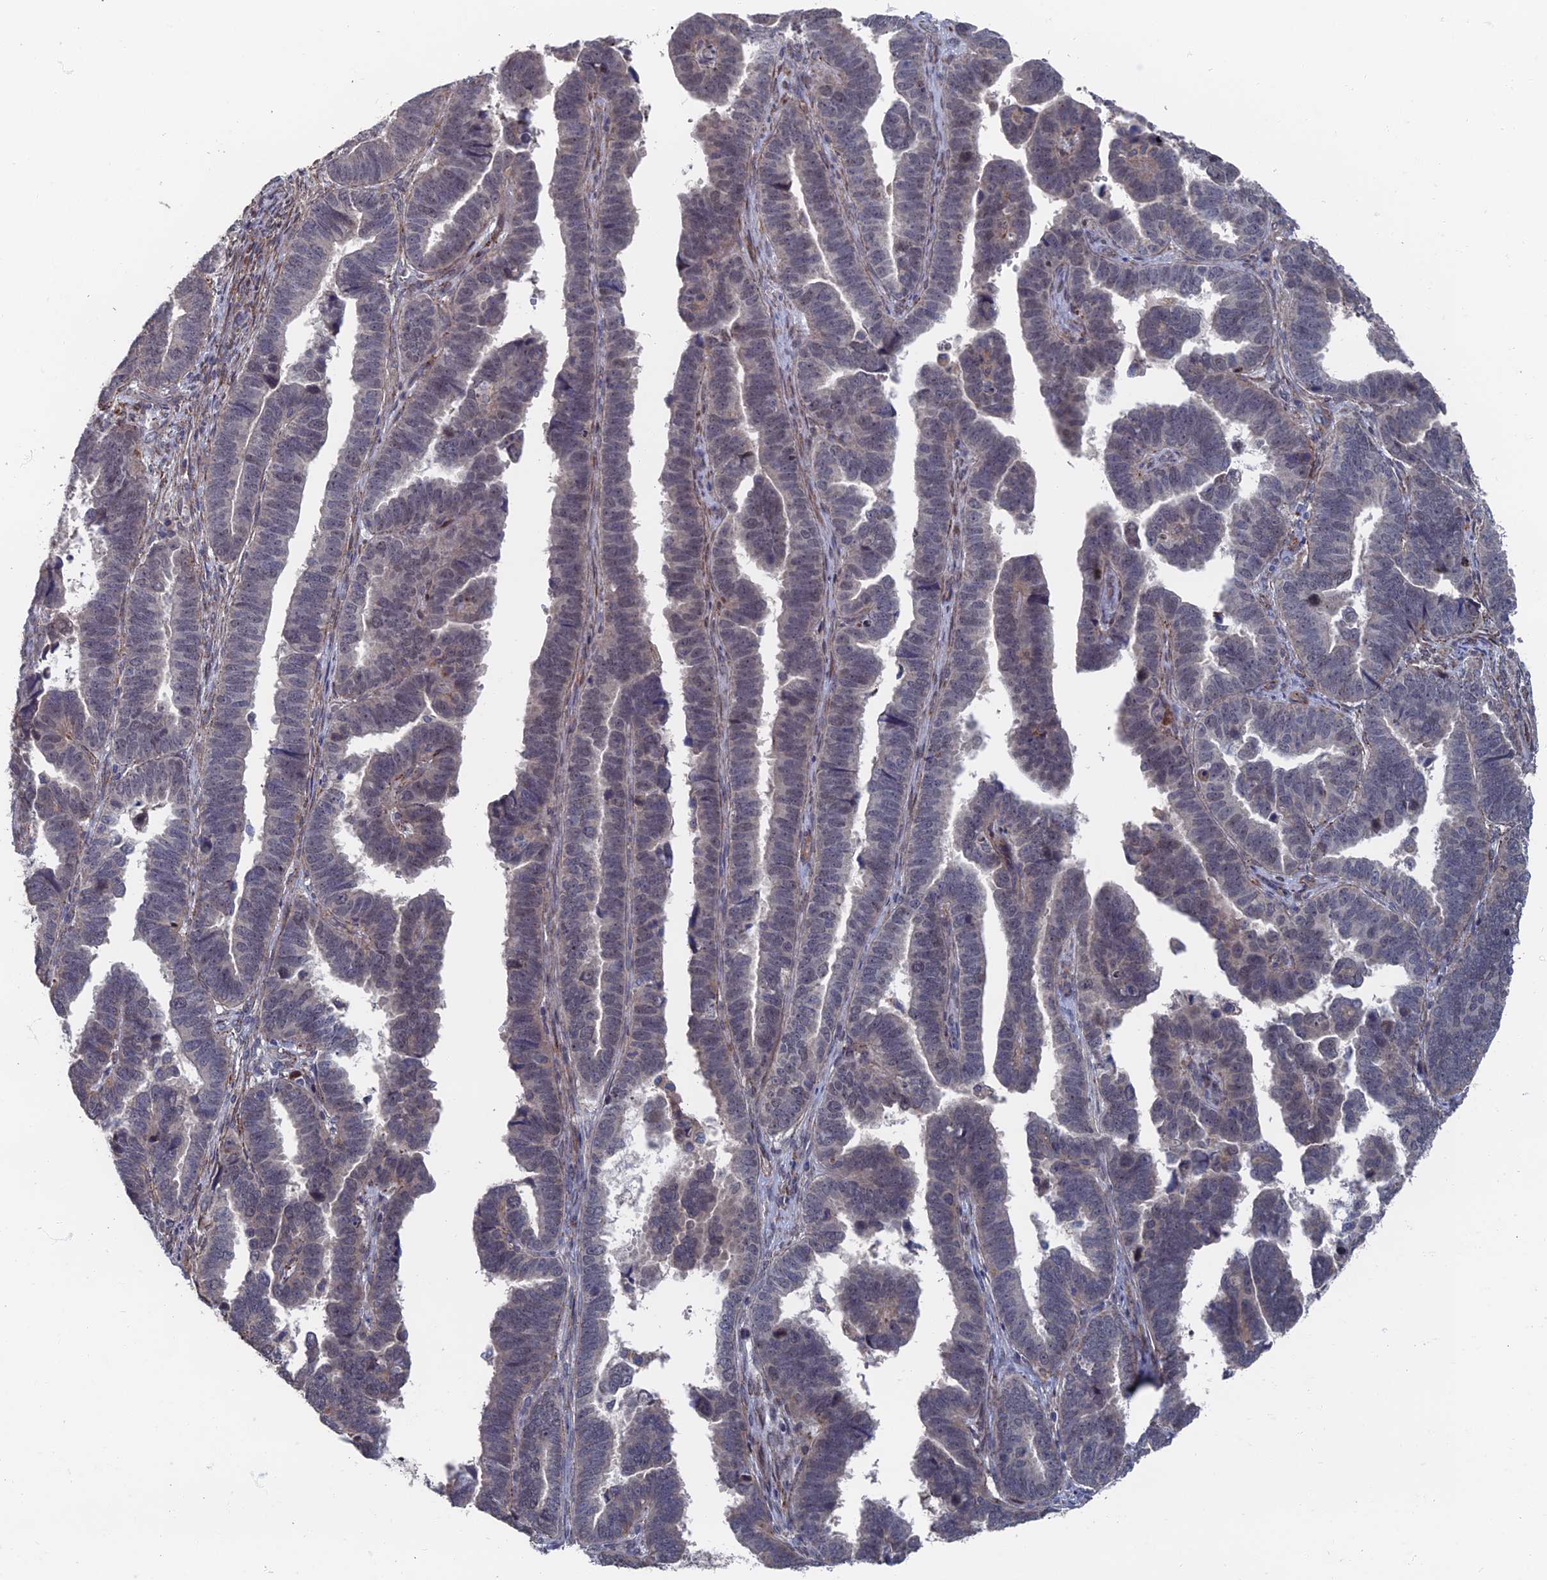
{"staining": {"intensity": "negative", "quantity": "none", "location": "none"}, "tissue": "endometrial cancer", "cell_type": "Tumor cells", "image_type": "cancer", "snomed": [{"axis": "morphology", "description": "Adenocarcinoma, NOS"}, {"axis": "topography", "description": "Endometrium"}], "caption": "Tumor cells show no significant staining in endometrial cancer (adenocarcinoma).", "gene": "GTF2IRD1", "patient": {"sex": "female", "age": 75}}